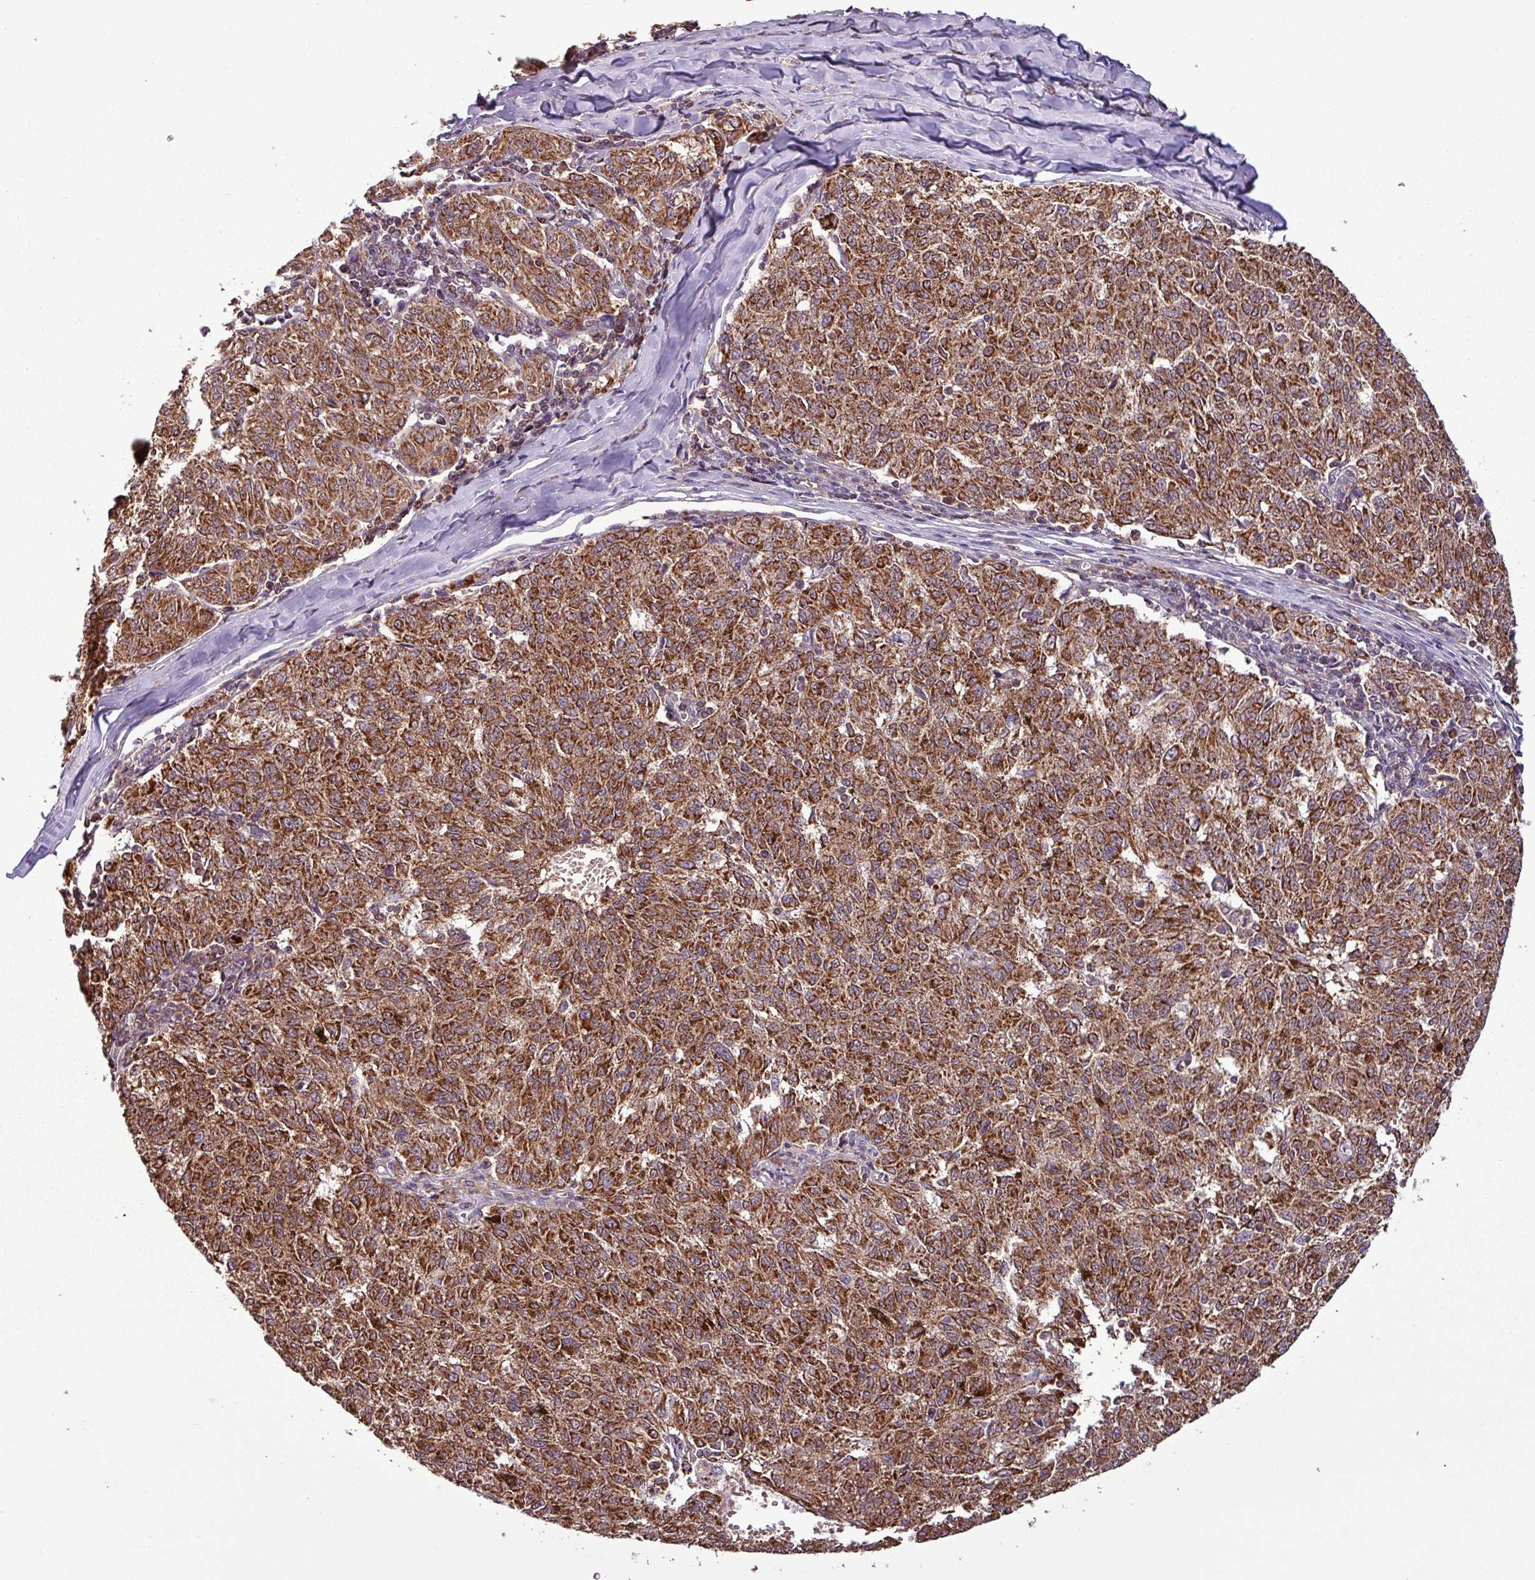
{"staining": {"intensity": "strong", "quantity": ">75%", "location": "cytoplasmic/membranous"}, "tissue": "melanoma", "cell_type": "Tumor cells", "image_type": "cancer", "snomed": [{"axis": "morphology", "description": "Malignant melanoma, NOS"}, {"axis": "topography", "description": "Skin"}], "caption": "This is a photomicrograph of immunohistochemistry (IHC) staining of malignant melanoma, which shows strong expression in the cytoplasmic/membranous of tumor cells.", "gene": "MCTP2", "patient": {"sex": "female", "age": 72}}